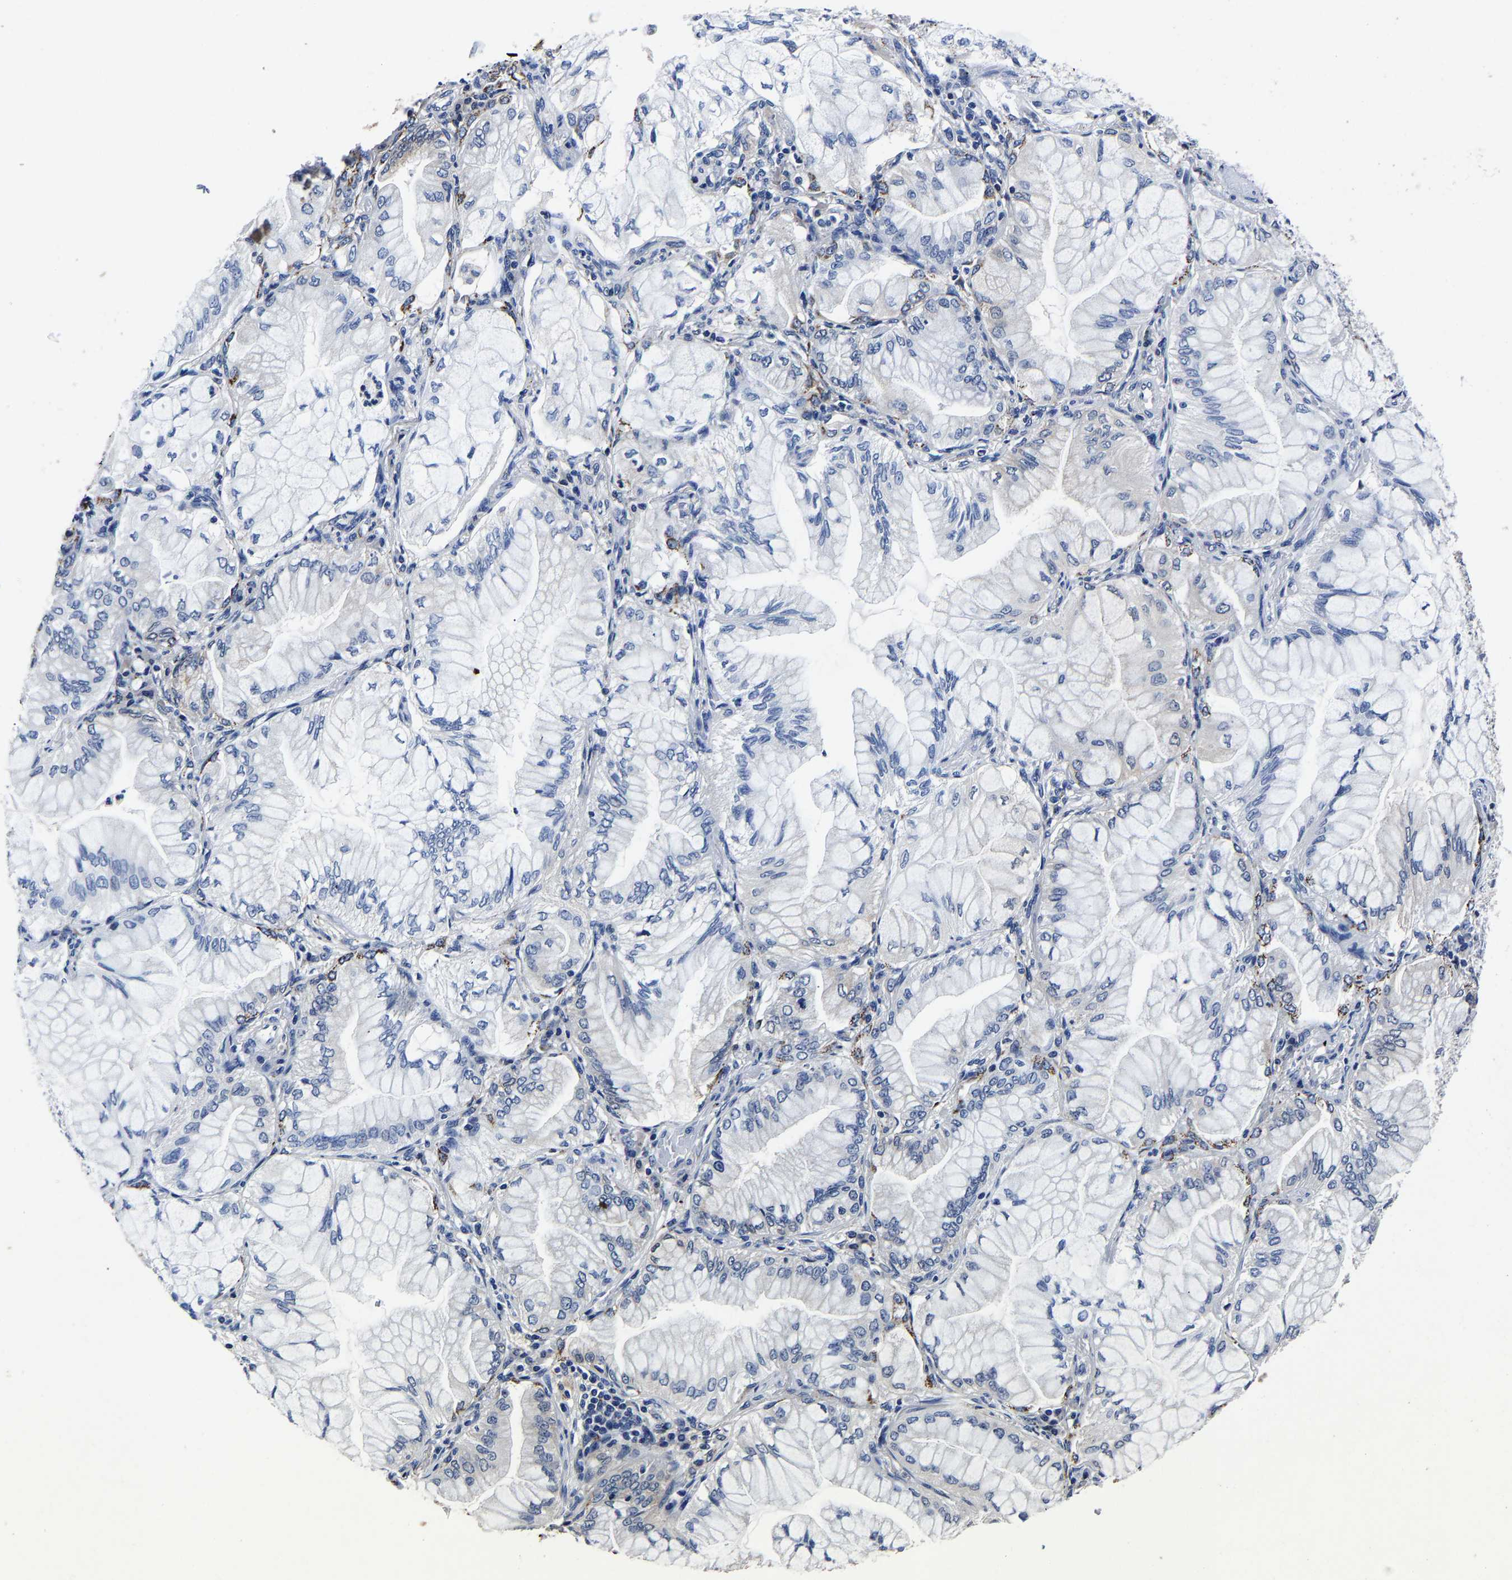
{"staining": {"intensity": "negative", "quantity": "none", "location": "none"}, "tissue": "lung cancer", "cell_type": "Tumor cells", "image_type": "cancer", "snomed": [{"axis": "morphology", "description": "Adenocarcinoma, NOS"}, {"axis": "topography", "description": "Lung"}], "caption": "IHC micrograph of neoplastic tissue: human adenocarcinoma (lung) stained with DAB shows no significant protein staining in tumor cells.", "gene": "PSPH", "patient": {"sex": "female", "age": 70}}